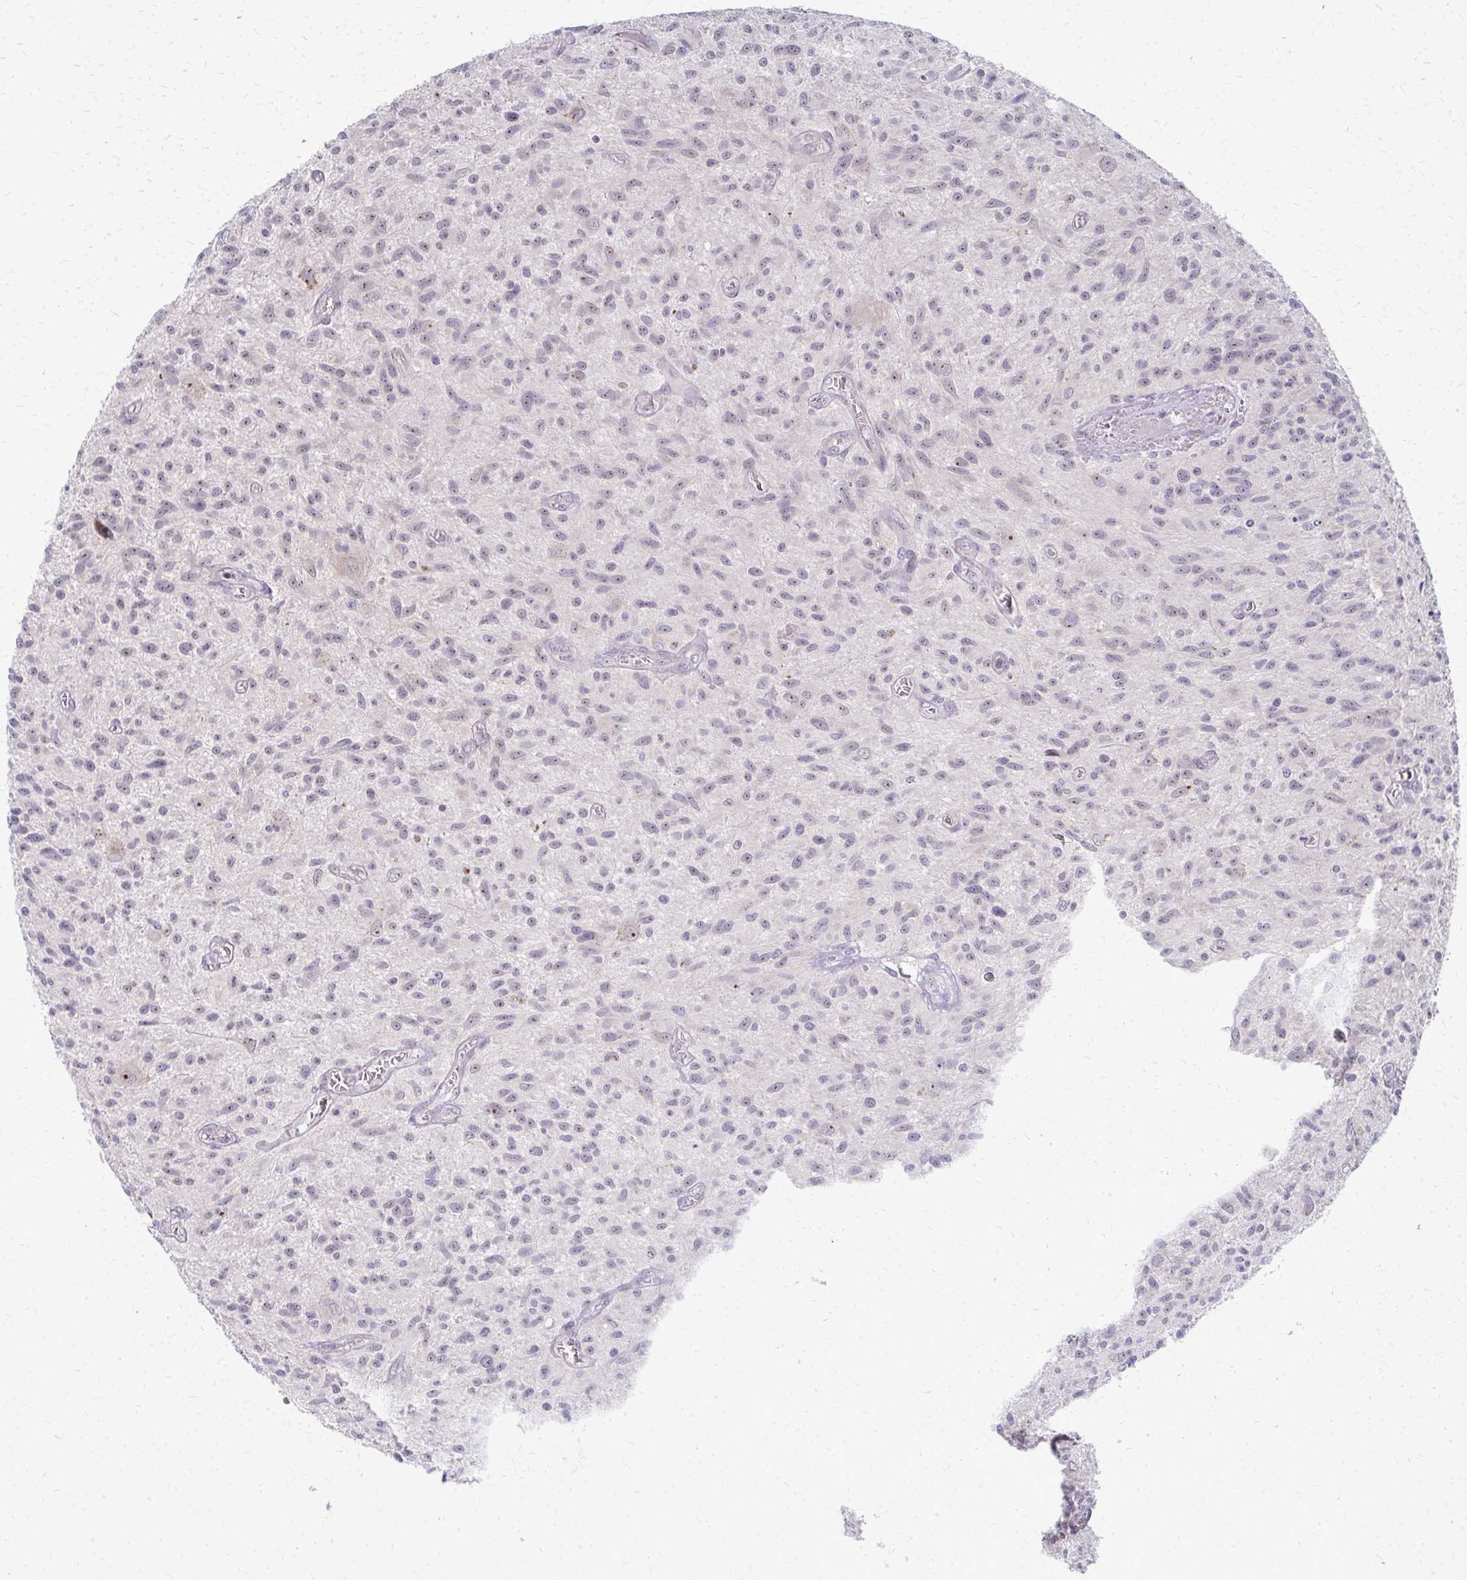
{"staining": {"intensity": "weak", "quantity": "<25%", "location": "nuclear"}, "tissue": "glioma", "cell_type": "Tumor cells", "image_type": "cancer", "snomed": [{"axis": "morphology", "description": "Glioma, malignant, High grade"}, {"axis": "topography", "description": "Brain"}], "caption": "Immunohistochemistry of human glioma shows no expression in tumor cells.", "gene": "NUDT16", "patient": {"sex": "male", "age": 75}}